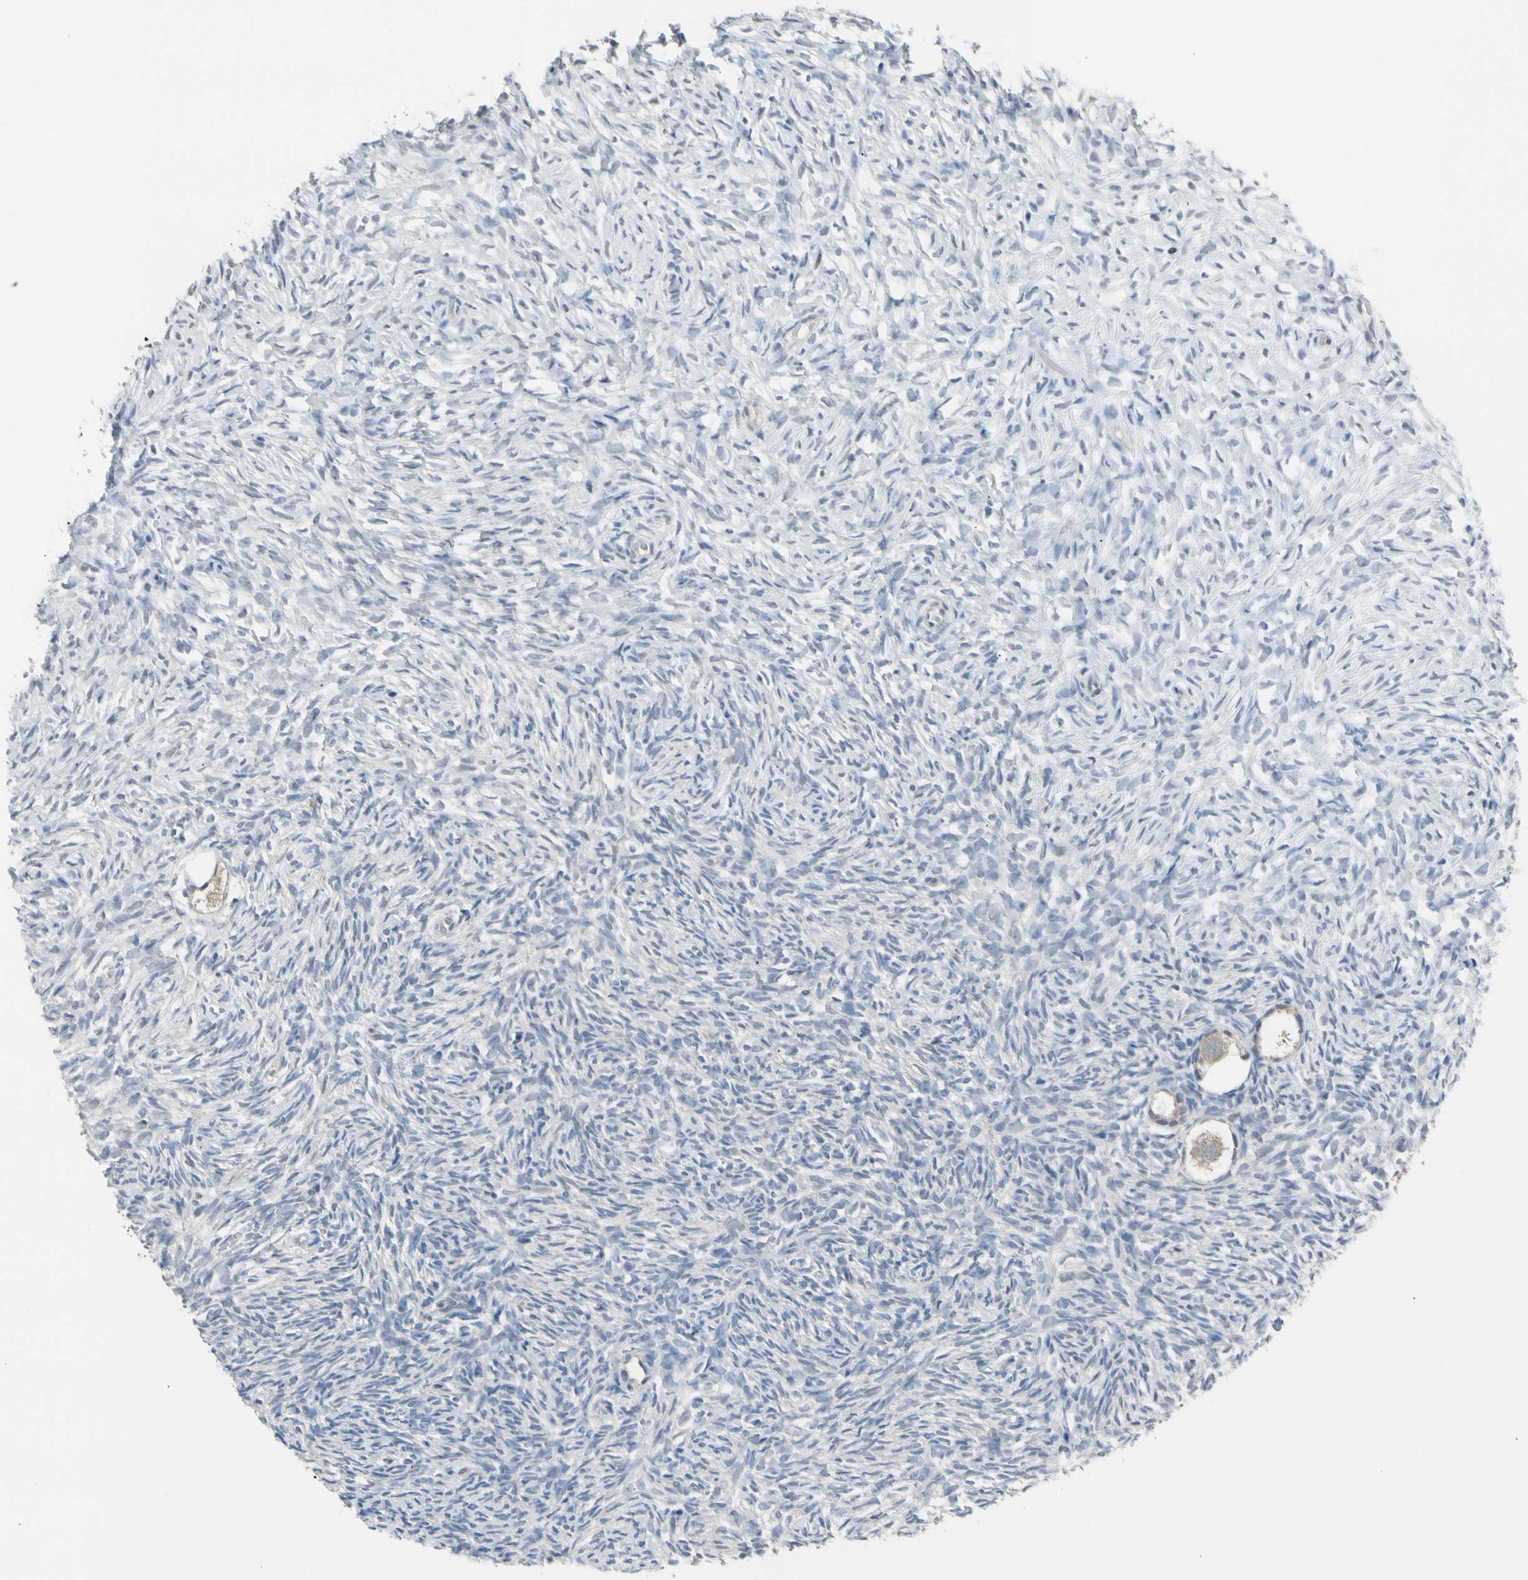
{"staining": {"intensity": "moderate", "quantity": ">75%", "location": "cytoplasmic/membranous"}, "tissue": "ovary", "cell_type": "Follicle cells", "image_type": "normal", "snomed": [{"axis": "morphology", "description": "Normal tissue, NOS"}, {"axis": "topography", "description": "Ovary"}], "caption": "Protein expression analysis of normal human ovary reveals moderate cytoplasmic/membranous positivity in approximately >75% of follicle cells.", "gene": "ENSG00000256646", "patient": {"sex": "female", "age": 35}}